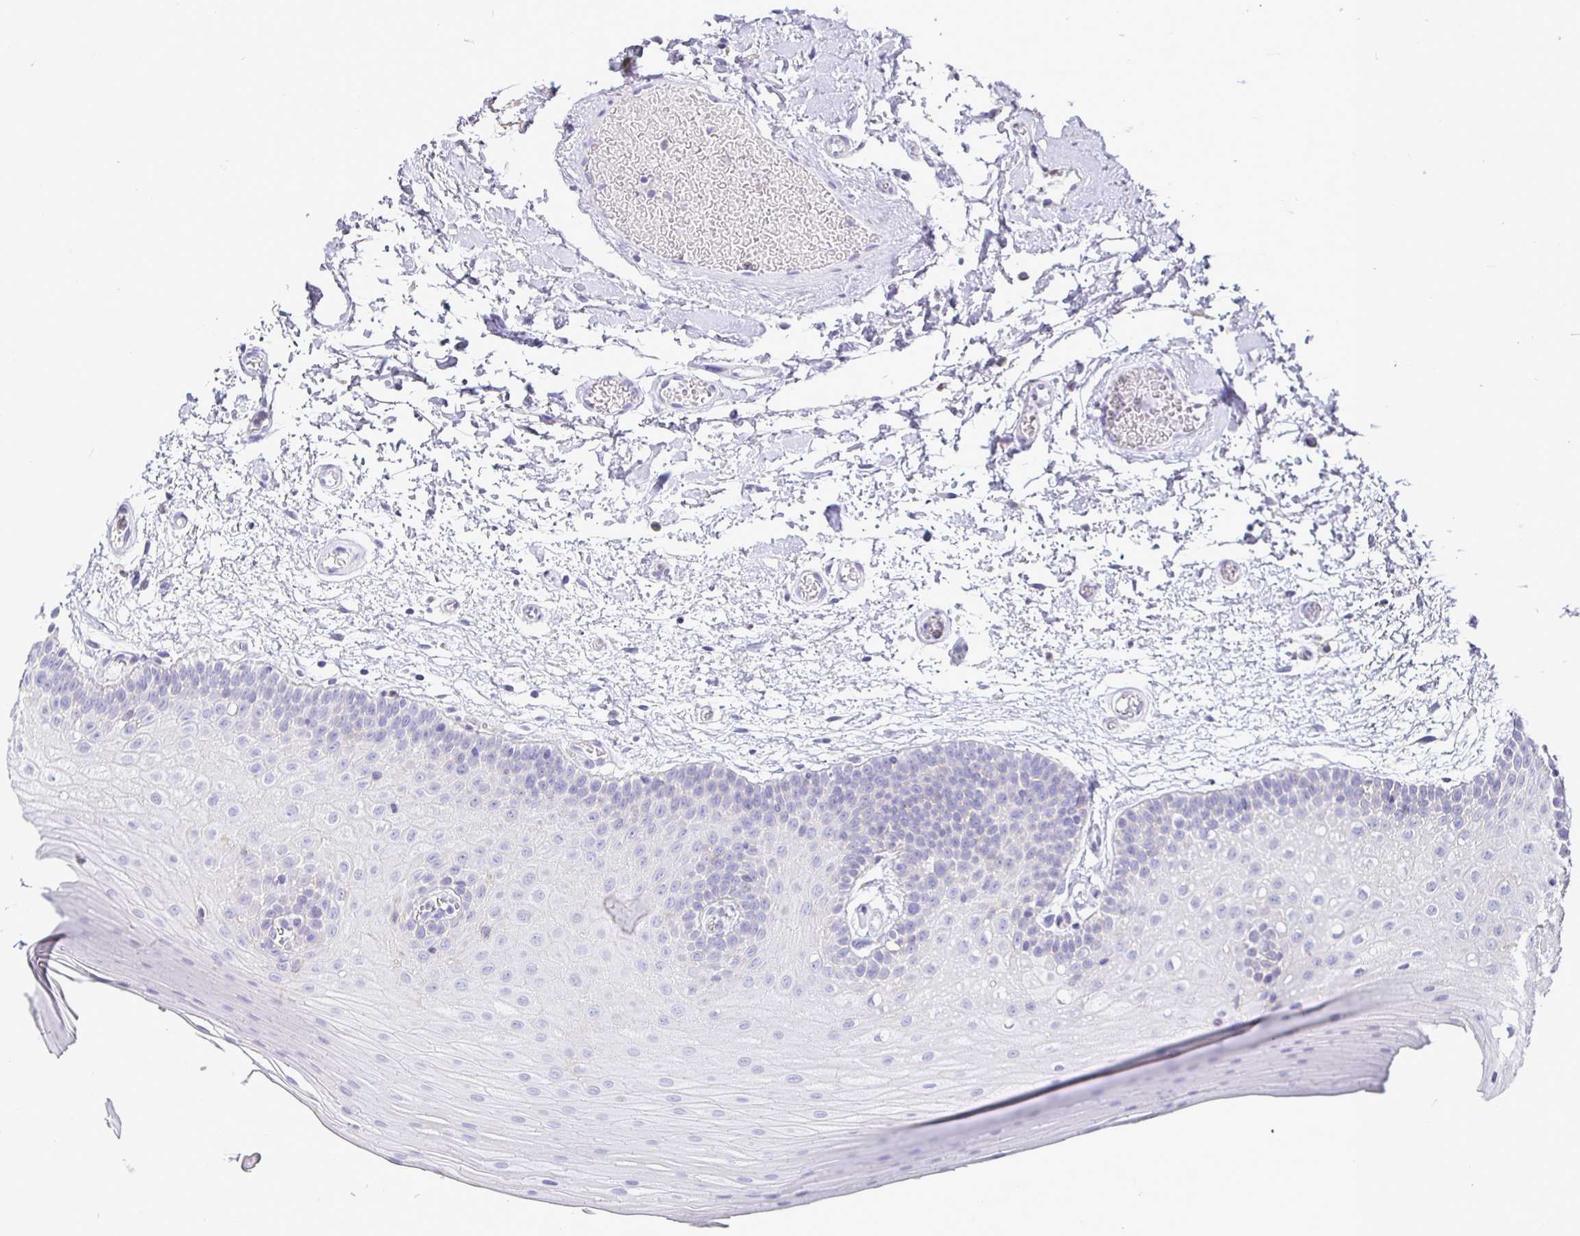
{"staining": {"intensity": "negative", "quantity": "none", "location": "none"}, "tissue": "oral mucosa", "cell_type": "Squamous epithelial cells", "image_type": "normal", "snomed": [{"axis": "morphology", "description": "Normal tissue, NOS"}, {"axis": "morphology", "description": "Squamous cell carcinoma, NOS"}, {"axis": "topography", "description": "Oral tissue"}, {"axis": "topography", "description": "Tounge, NOS"}, {"axis": "topography", "description": "Head-Neck"}], "caption": "Squamous epithelial cells show no significant protein positivity in benign oral mucosa. Brightfield microscopy of immunohistochemistry (IHC) stained with DAB (3,3'-diaminobenzidine) (brown) and hematoxylin (blue), captured at high magnification.", "gene": "SIRPA", "patient": {"sex": "male", "age": 62}}